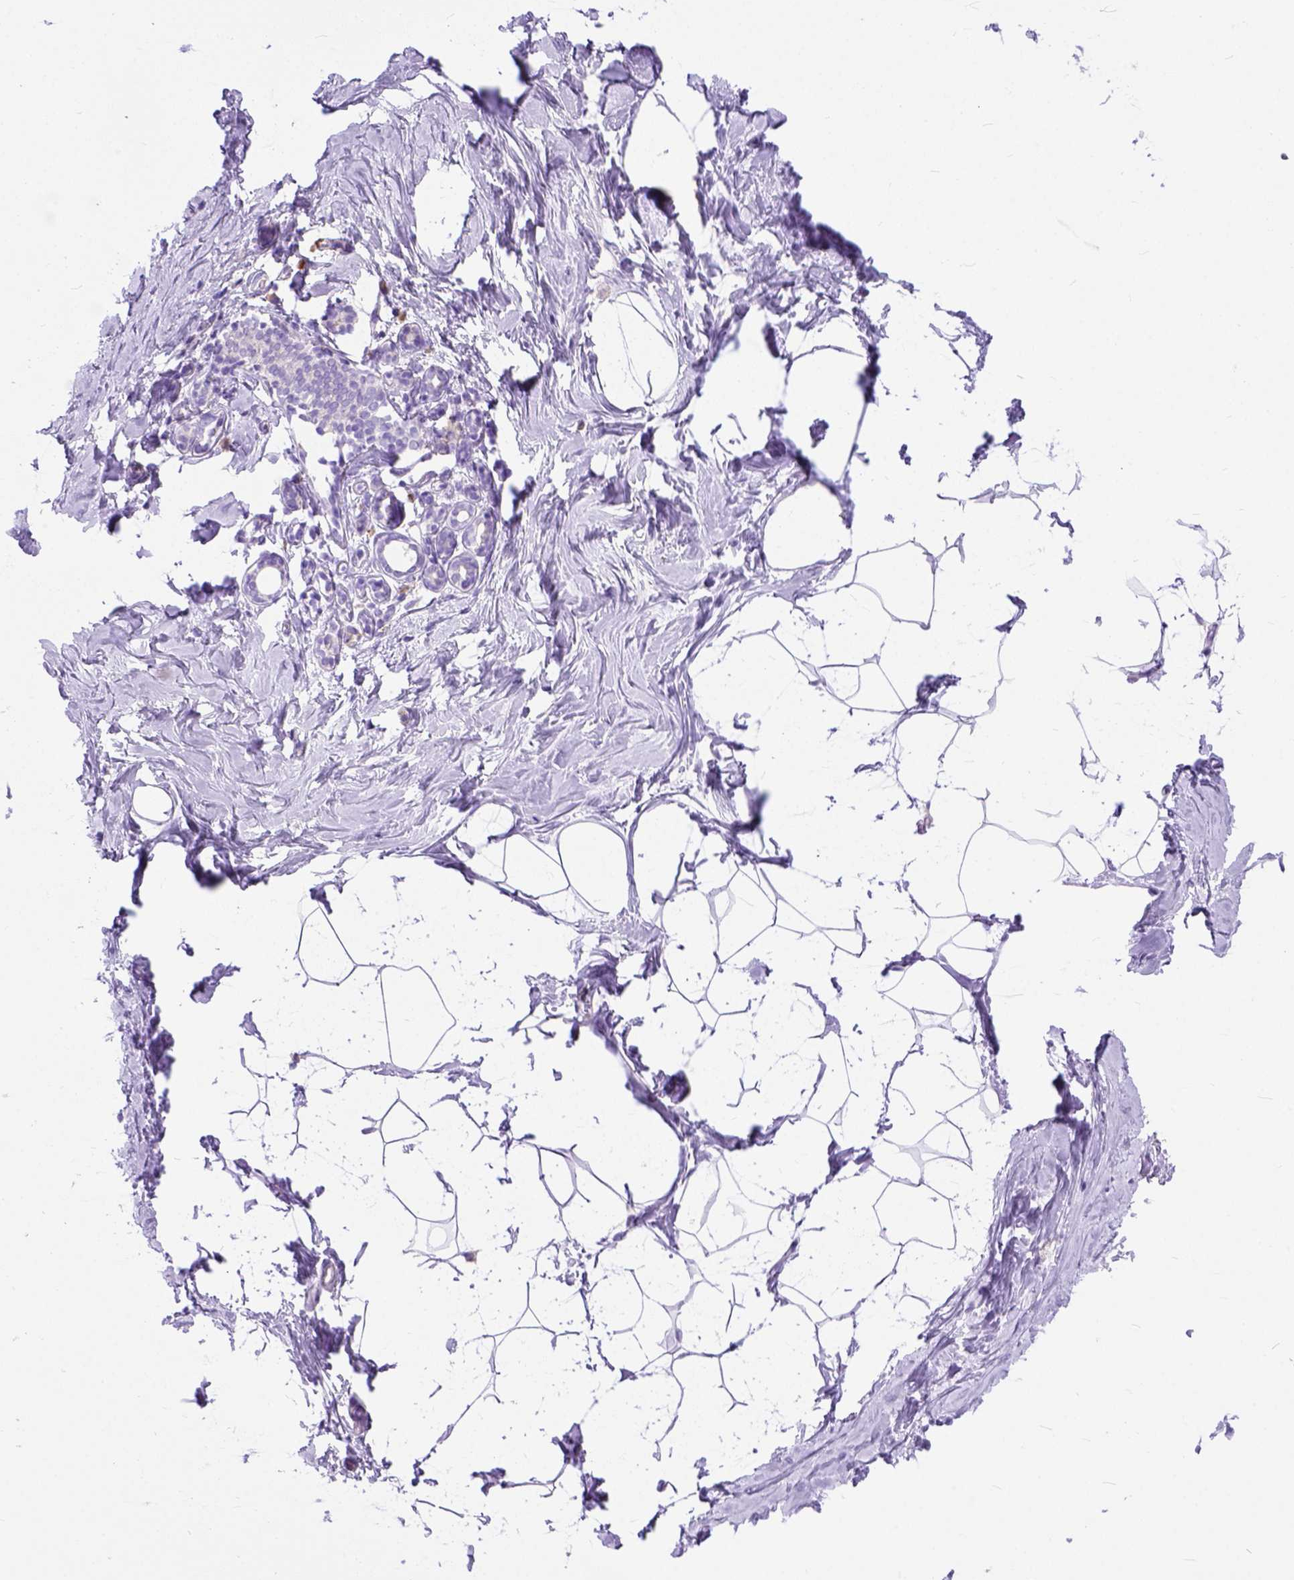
{"staining": {"intensity": "negative", "quantity": "none", "location": "none"}, "tissue": "breast", "cell_type": "Adipocytes", "image_type": "normal", "snomed": [{"axis": "morphology", "description": "Normal tissue, NOS"}, {"axis": "topography", "description": "Breast"}], "caption": "Adipocytes show no significant expression in unremarkable breast. (DAB immunohistochemistry, high magnification).", "gene": "PLK4", "patient": {"sex": "female", "age": 32}}